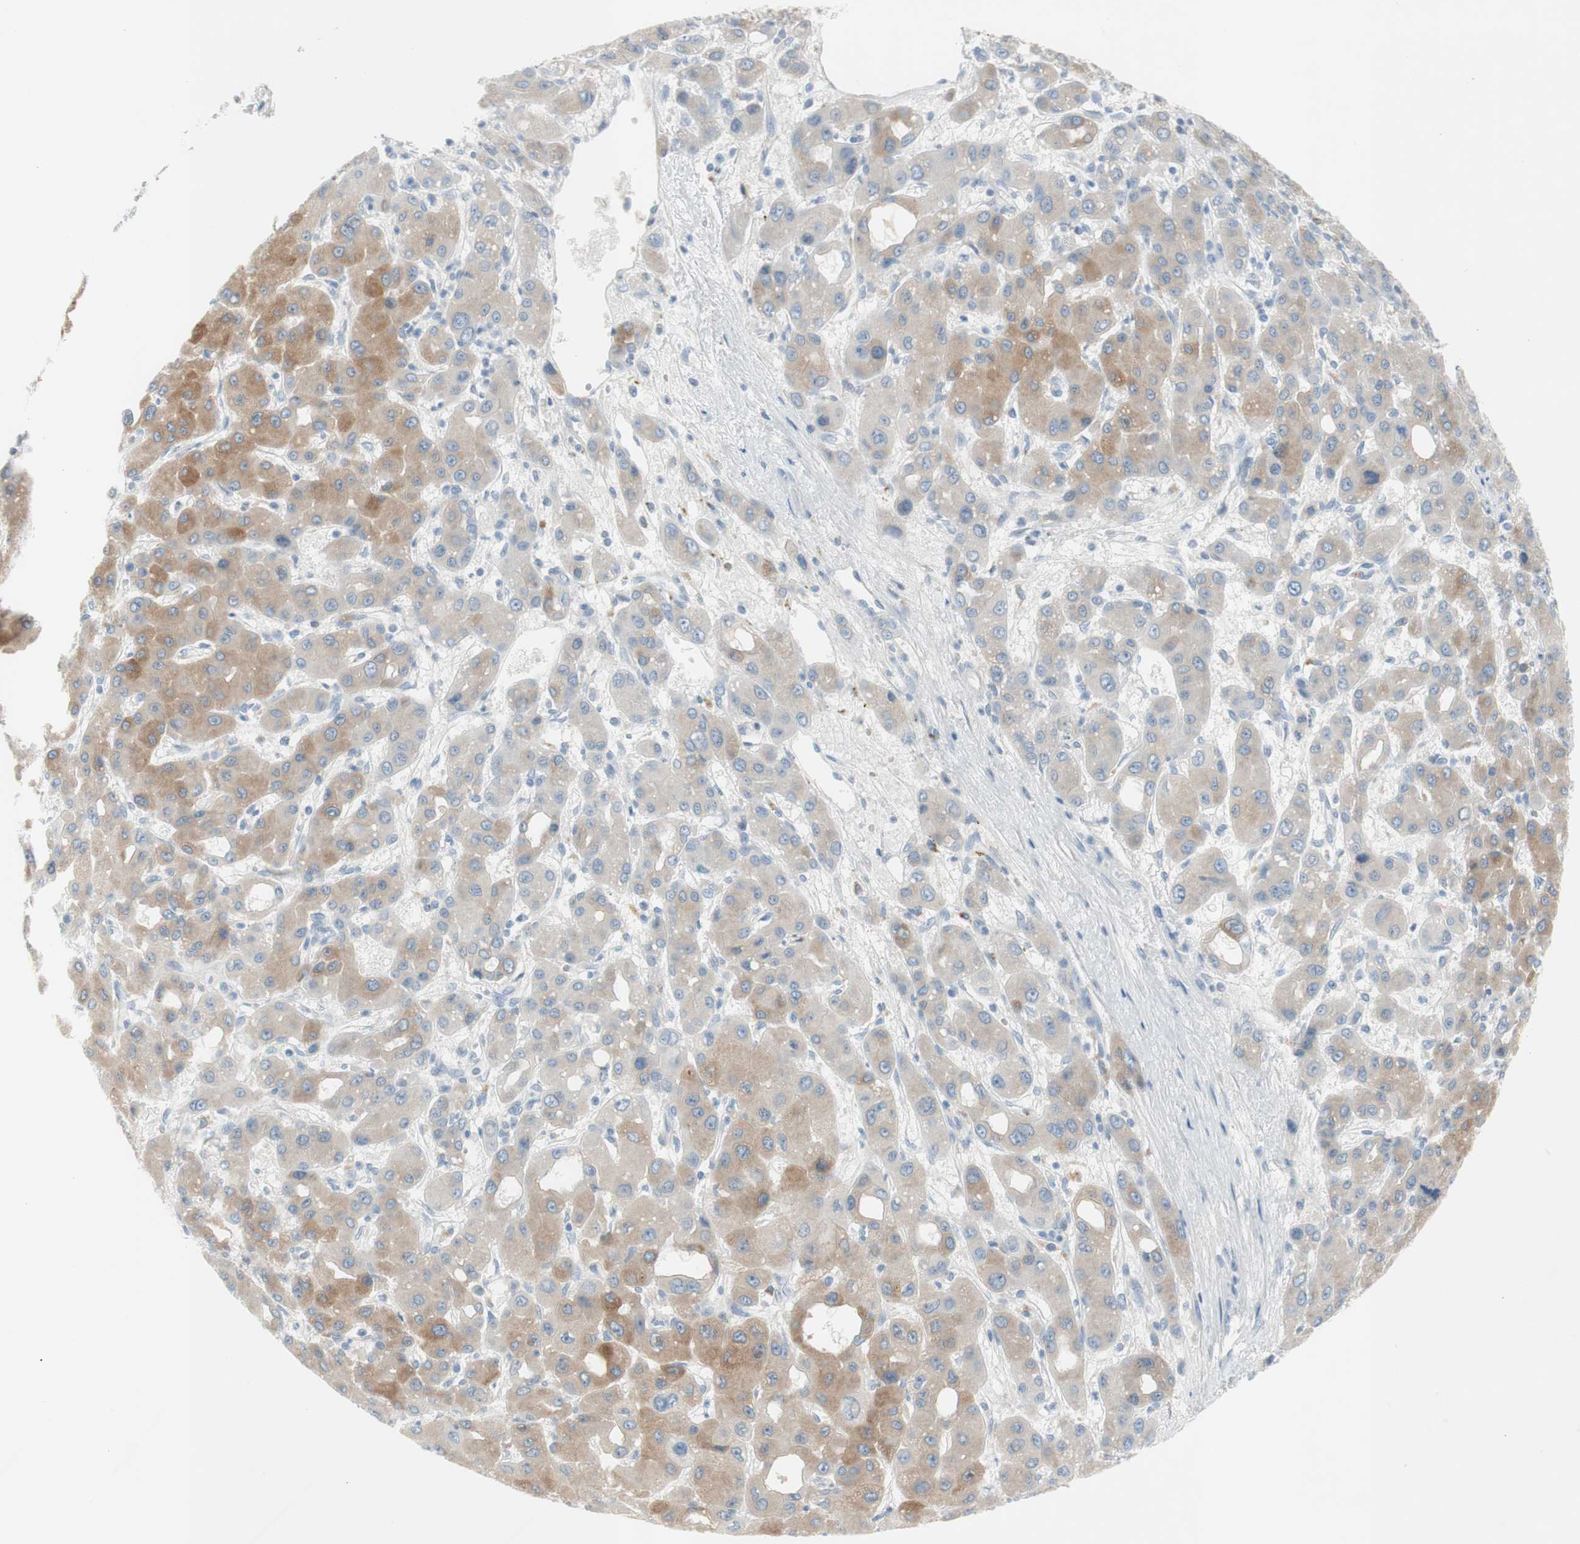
{"staining": {"intensity": "moderate", "quantity": ">75%", "location": "cytoplasmic/membranous"}, "tissue": "liver cancer", "cell_type": "Tumor cells", "image_type": "cancer", "snomed": [{"axis": "morphology", "description": "Carcinoma, Hepatocellular, NOS"}, {"axis": "topography", "description": "Liver"}], "caption": "Liver cancer (hepatocellular carcinoma) stained with a brown dye exhibits moderate cytoplasmic/membranous positive positivity in about >75% of tumor cells.", "gene": "FDFT1", "patient": {"sex": "male", "age": 55}}